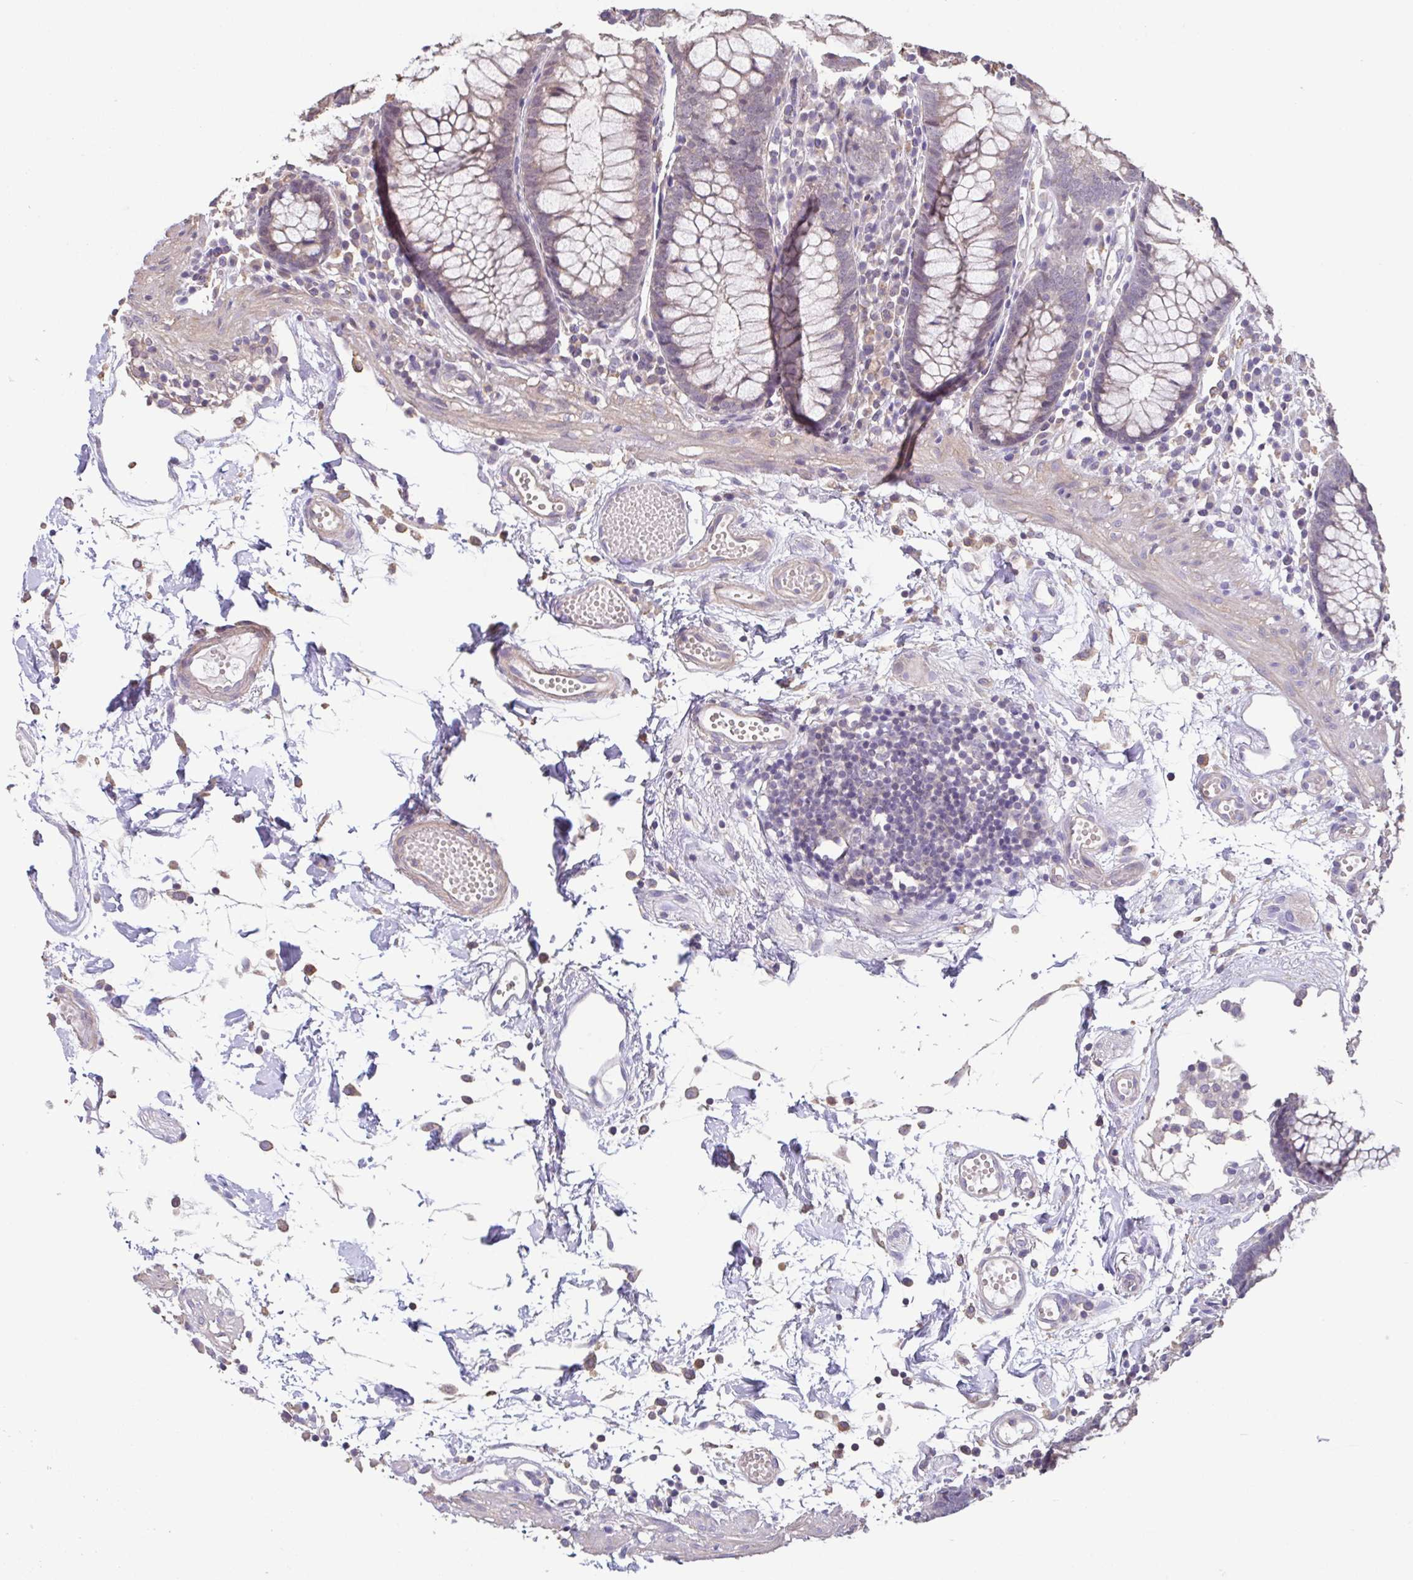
{"staining": {"intensity": "weak", "quantity": "25%-75%", "location": "cytoplasmic/membranous"}, "tissue": "colon", "cell_type": "Endothelial cells", "image_type": "normal", "snomed": [{"axis": "morphology", "description": "Normal tissue, NOS"}, {"axis": "morphology", "description": "Adenocarcinoma, NOS"}, {"axis": "topography", "description": "Colon"}], "caption": "IHC photomicrograph of unremarkable colon stained for a protein (brown), which demonstrates low levels of weak cytoplasmic/membranous positivity in about 25%-75% of endothelial cells.", "gene": "ACTRT2", "patient": {"sex": "male", "age": 83}}